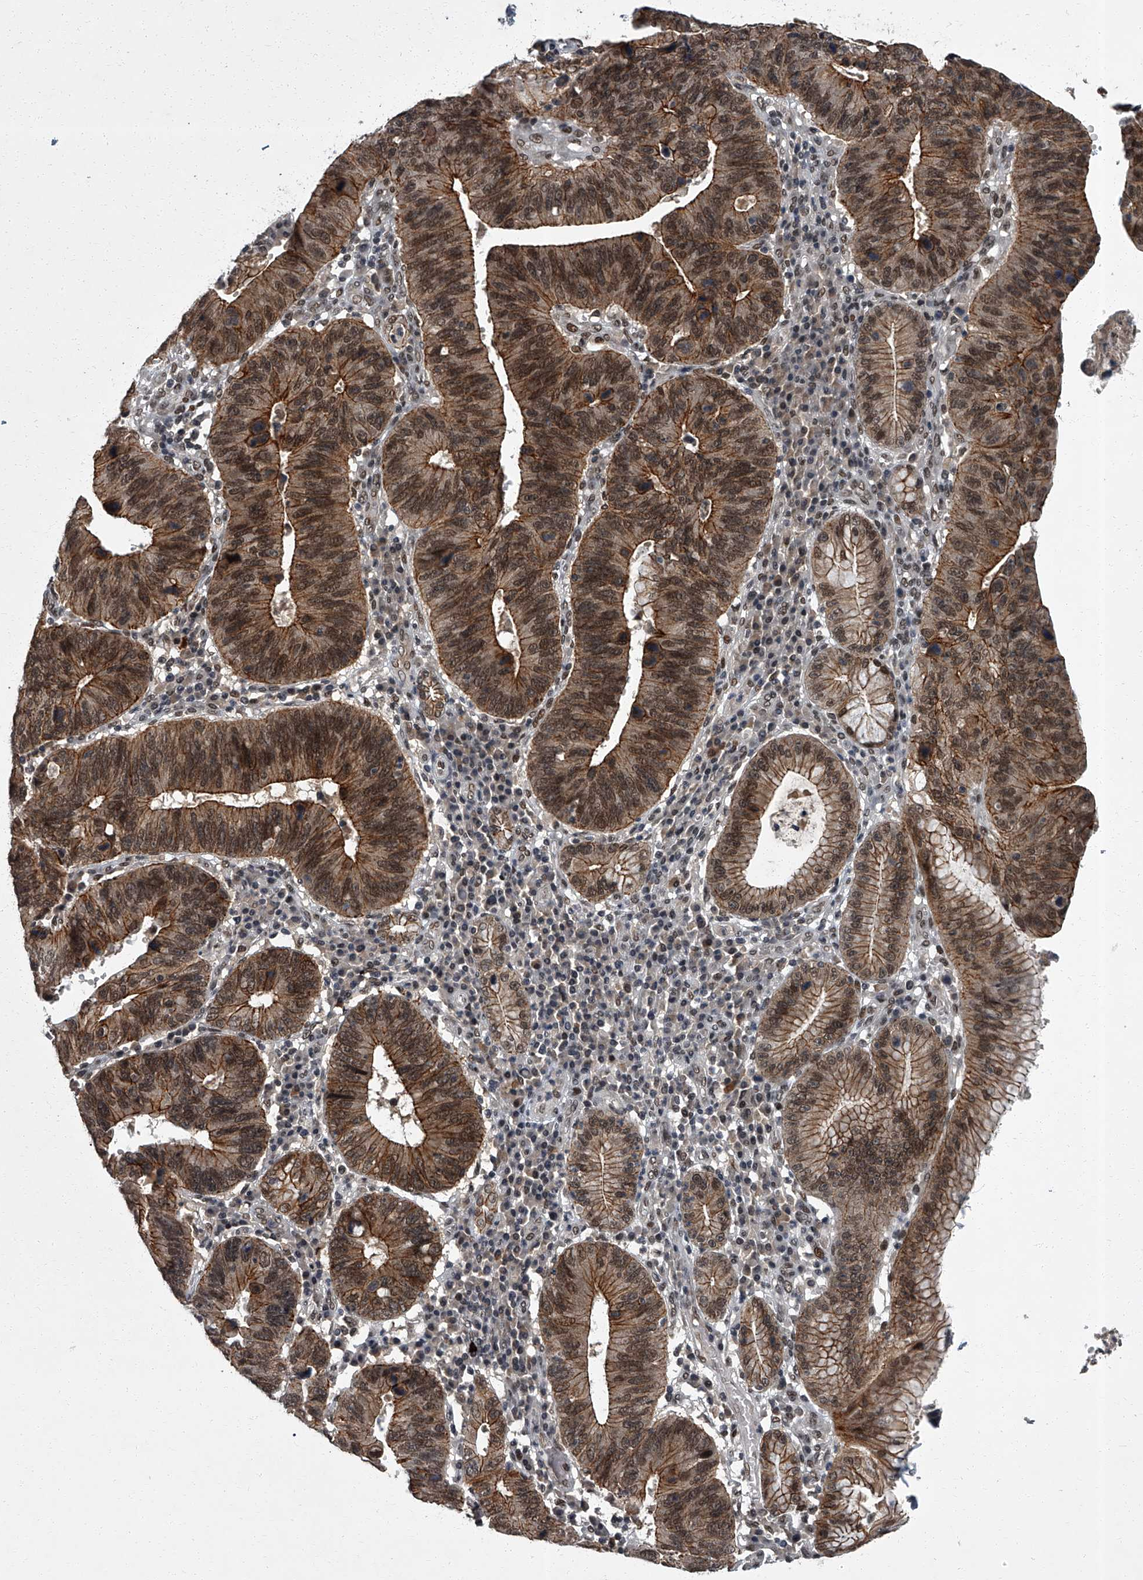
{"staining": {"intensity": "moderate", "quantity": ">75%", "location": "cytoplasmic/membranous,nuclear"}, "tissue": "stomach cancer", "cell_type": "Tumor cells", "image_type": "cancer", "snomed": [{"axis": "morphology", "description": "Adenocarcinoma, NOS"}, {"axis": "topography", "description": "Stomach"}], "caption": "Human adenocarcinoma (stomach) stained with a brown dye demonstrates moderate cytoplasmic/membranous and nuclear positive staining in about >75% of tumor cells.", "gene": "ZNF518B", "patient": {"sex": "male", "age": 59}}